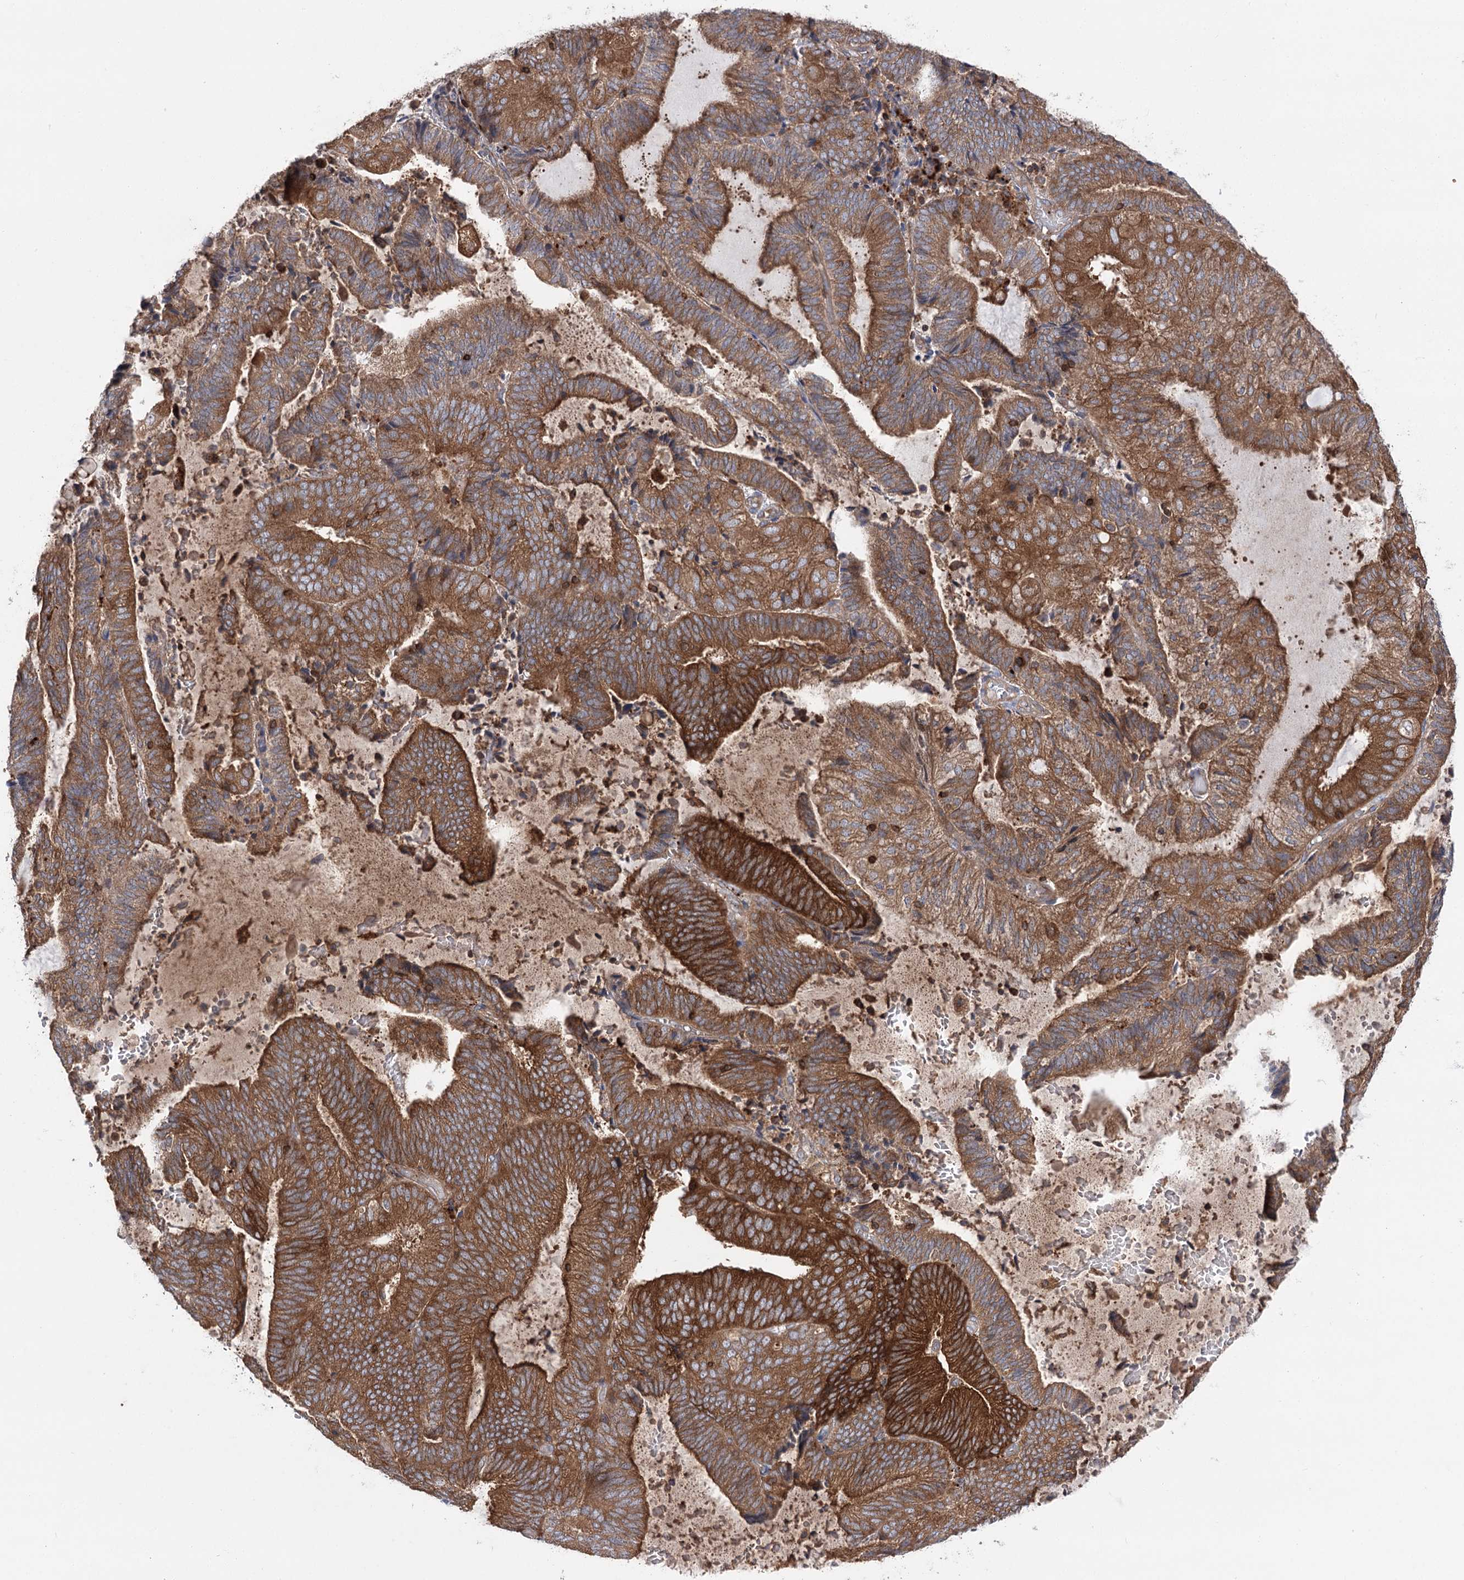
{"staining": {"intensity": "strong", "quantity": ">75%", "location": "cytoplasmic/membranous"}, "tissue": "endometrial cancer", "cell_type": "Tumor cells", "image_type": "cancer", "snomed": [{"axis": "morphology", "description": "Adenocarcinoma, NOS"}, {"axis": "topography", "description": "Endometrium"}], "caption": "Endometrial cancer (adenocarcinoma) stained with DAB immunohistochemistry (IHC) shows high levels of strong cytoplasmic/membranous positivity in about >75% of tumor cells. The protein of interest is shown in brown color, while the nuclei are stained blue.", "gene": "VPS37B", "patient": {"sex": "female", "age": 81}}